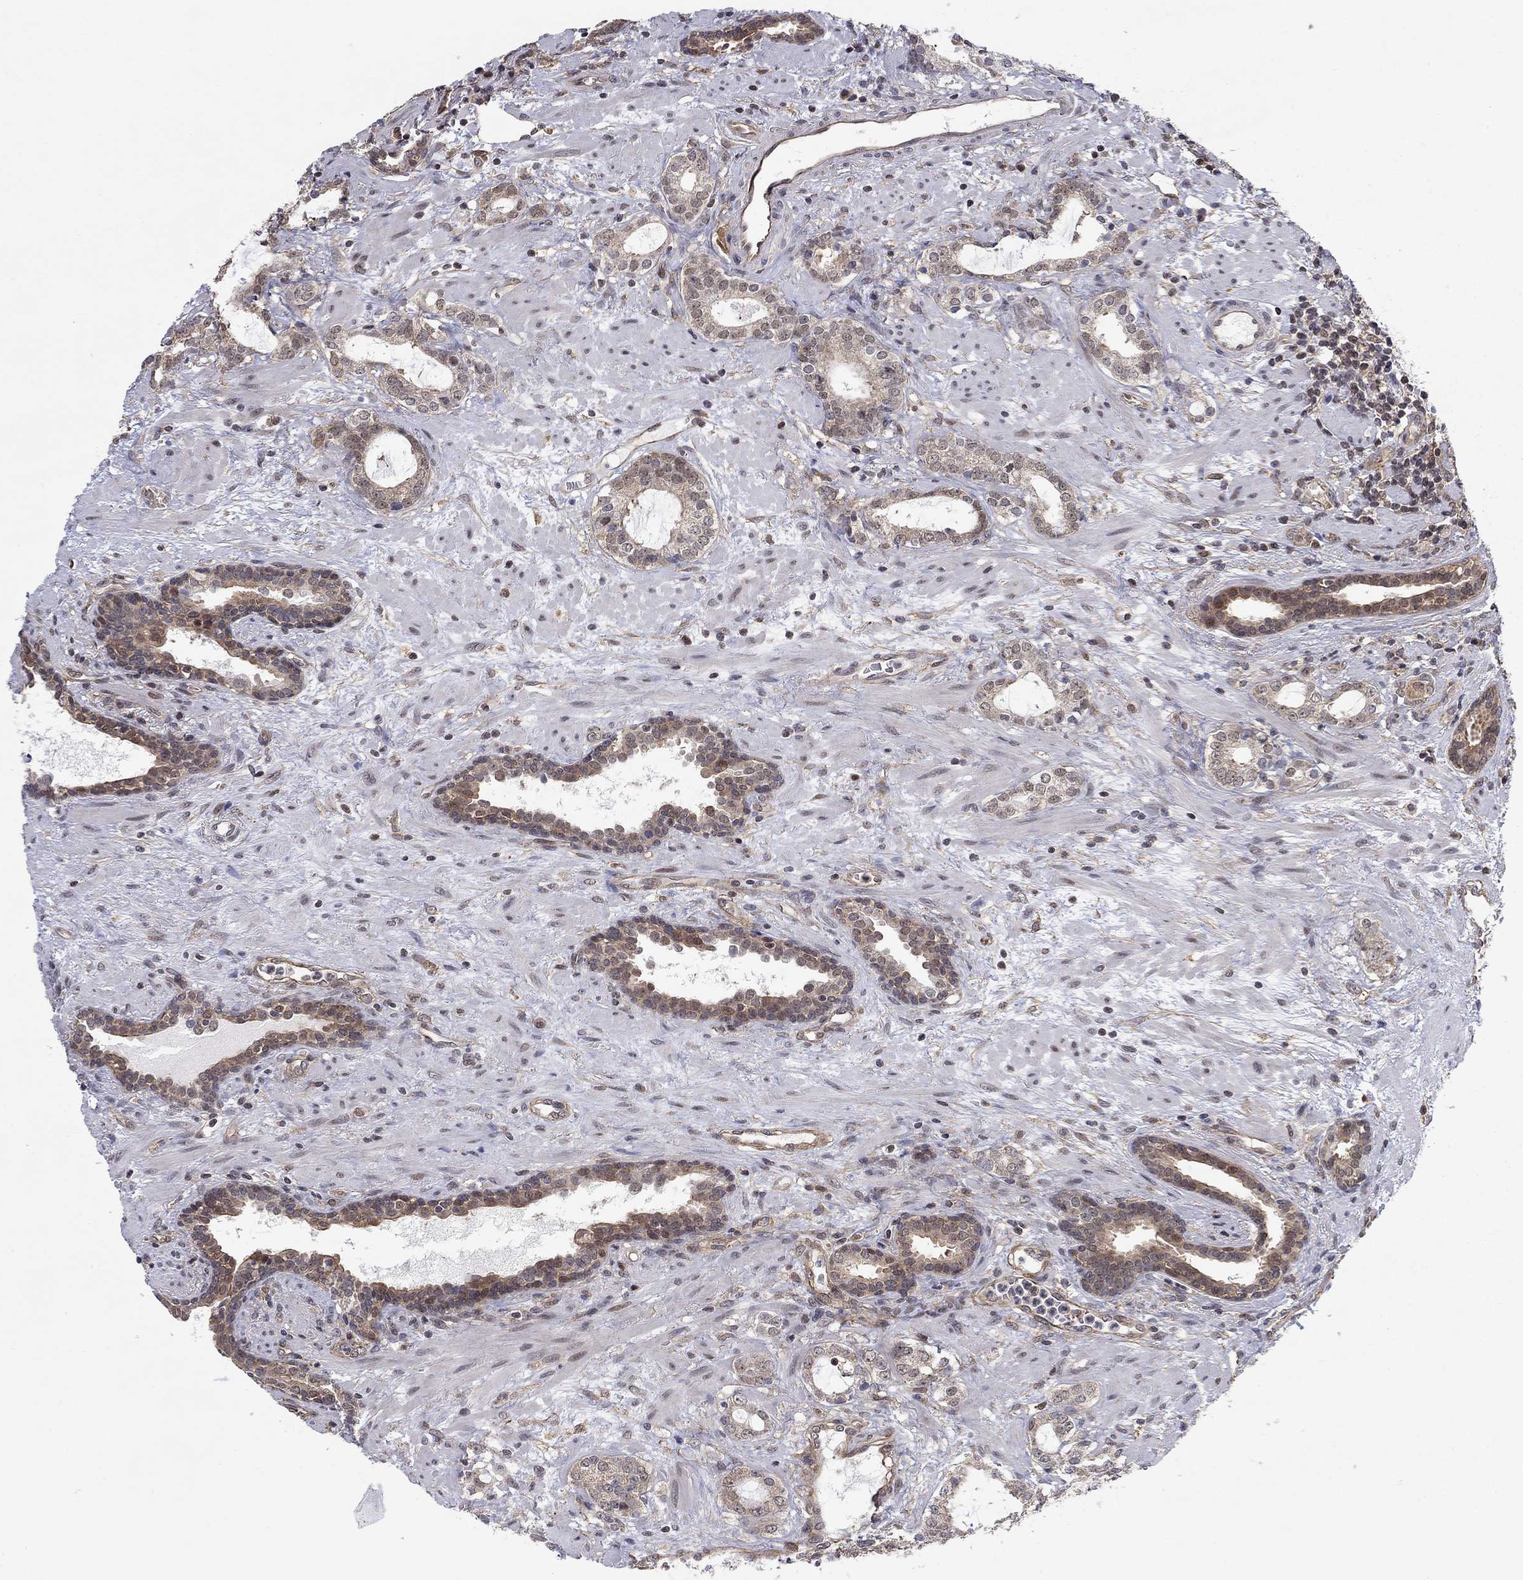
{"staining": {"intensity": "moderate", "quantity": "25%-75%", "location": "cytoplasmic/membranous"}, "tissue": "prostate cancer", "cell_type": "Tumor cells", "image_type": "cancer", "snomed": [{"axis": "morphology", "description": "Adenocarcinoma, NOS"}, {"axis": "topography", "description": "Prostate"}], "caption": "Prostate adenocarcinoma stained for a protein (brown) displays moderate cytoplasmic/membranous positive positivity in about 25%-75% of tumor cells.", "gene": "TDP1", "patient": {"sex": "male", "age": 66}}